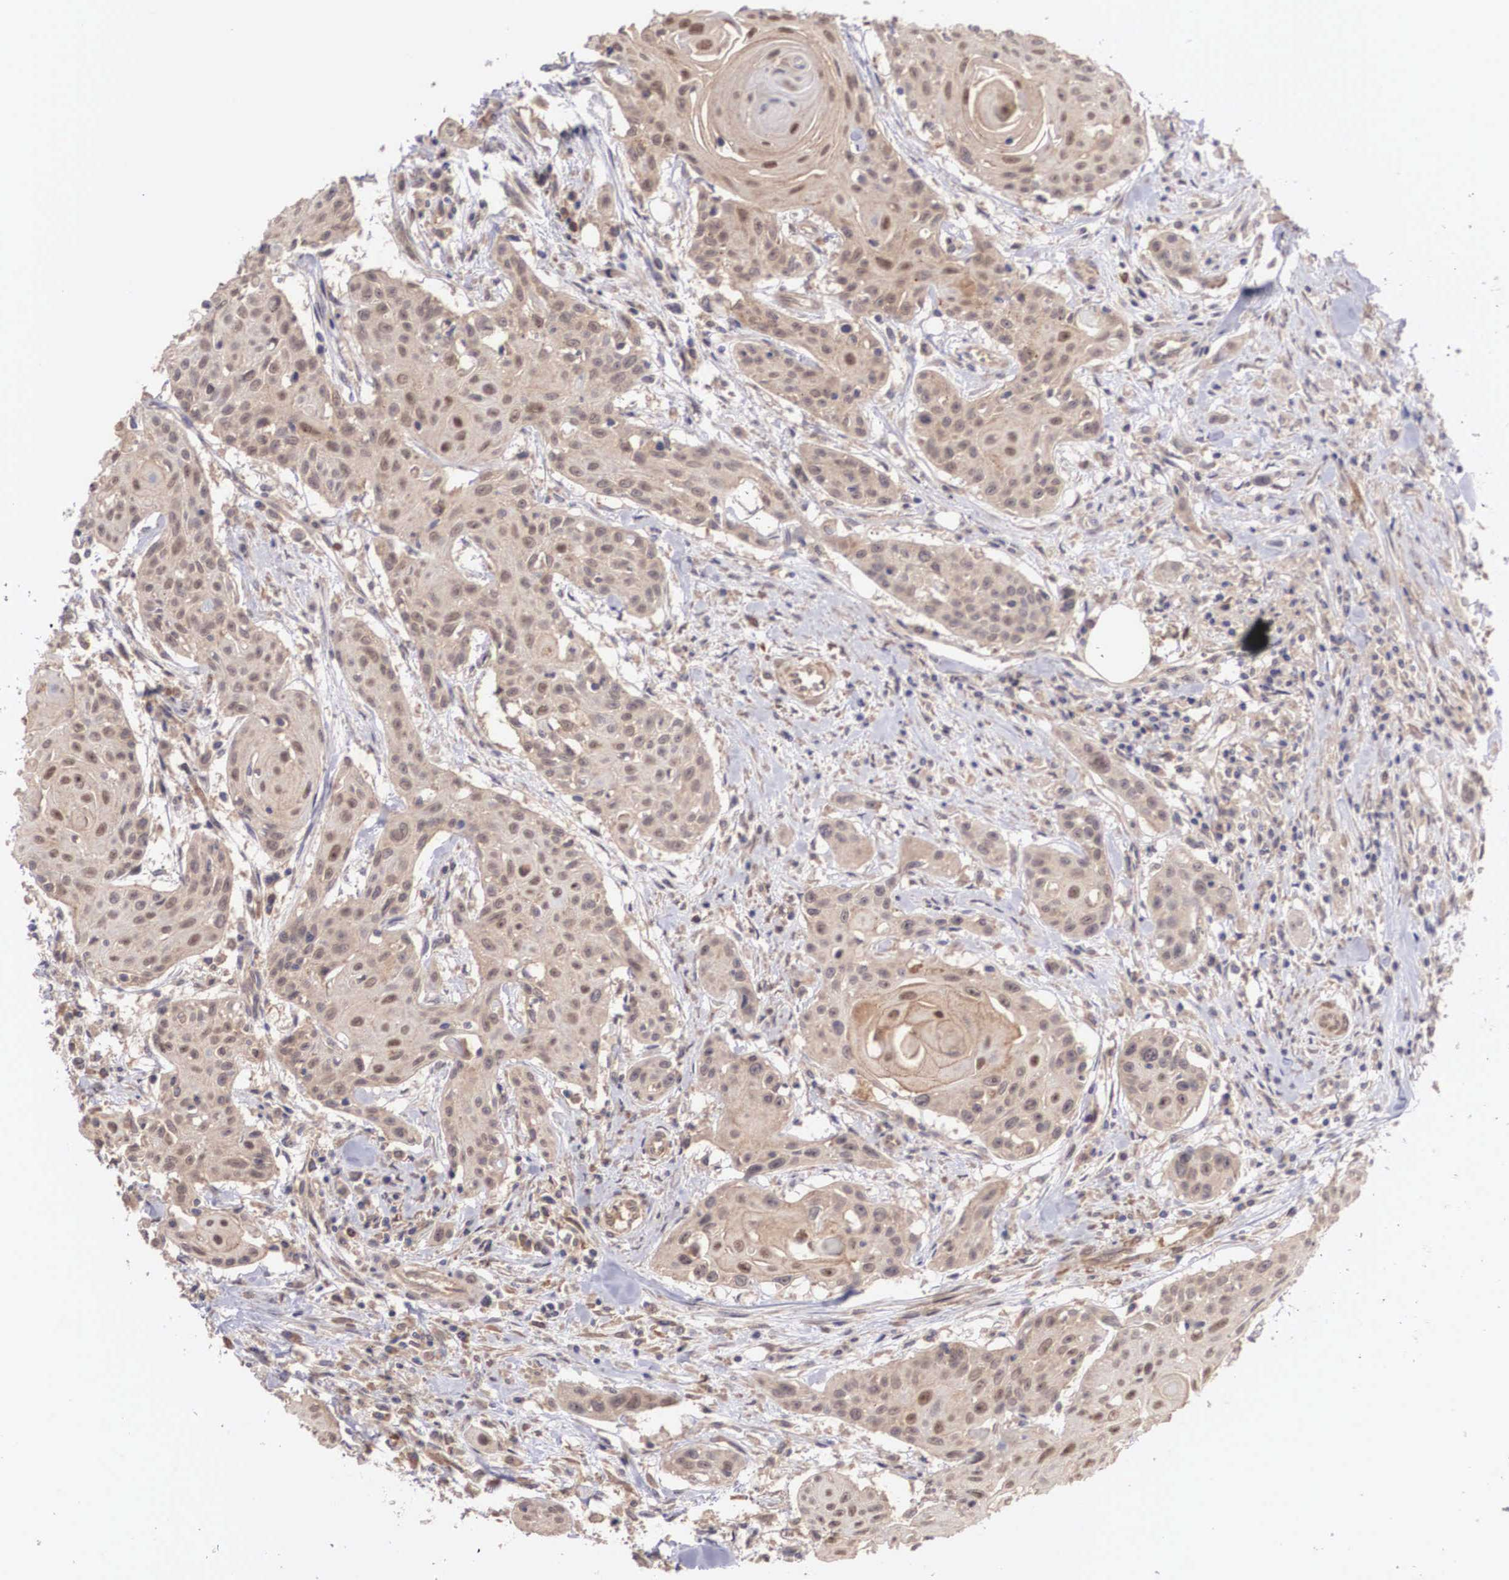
{"staining": {"intensity": "weak", "quantity": ">75%", "location": "cytoplasmic/membranous"}, "tissue": "head and neck cancer", "cell_type": "Tumor cells", "image_type": "cancer", "snomed": [{"axis": "morphology", "description": "Squamous cell carcinoma, NOS"}, {"axis": "morphology", "description": "Squamous cell carcinoma, metastatic, NOS"}, {"axis": "topography", "description": "Lymph node"}, {"axis": "topography", "description": "Salivary gland"}, {"axis": "topography", "description": "Head-Neck"}], "caption": "Head and neck metastatic squamous cell carcinoma stained for a protein displays weak cytoplasmic/membranous positivity in tumor cells. (brown staining indicates protein expression, while blue staining denotes nuclei).", "gene": "DNAJB7", "patient": {"sex": "female", "age": 74}}